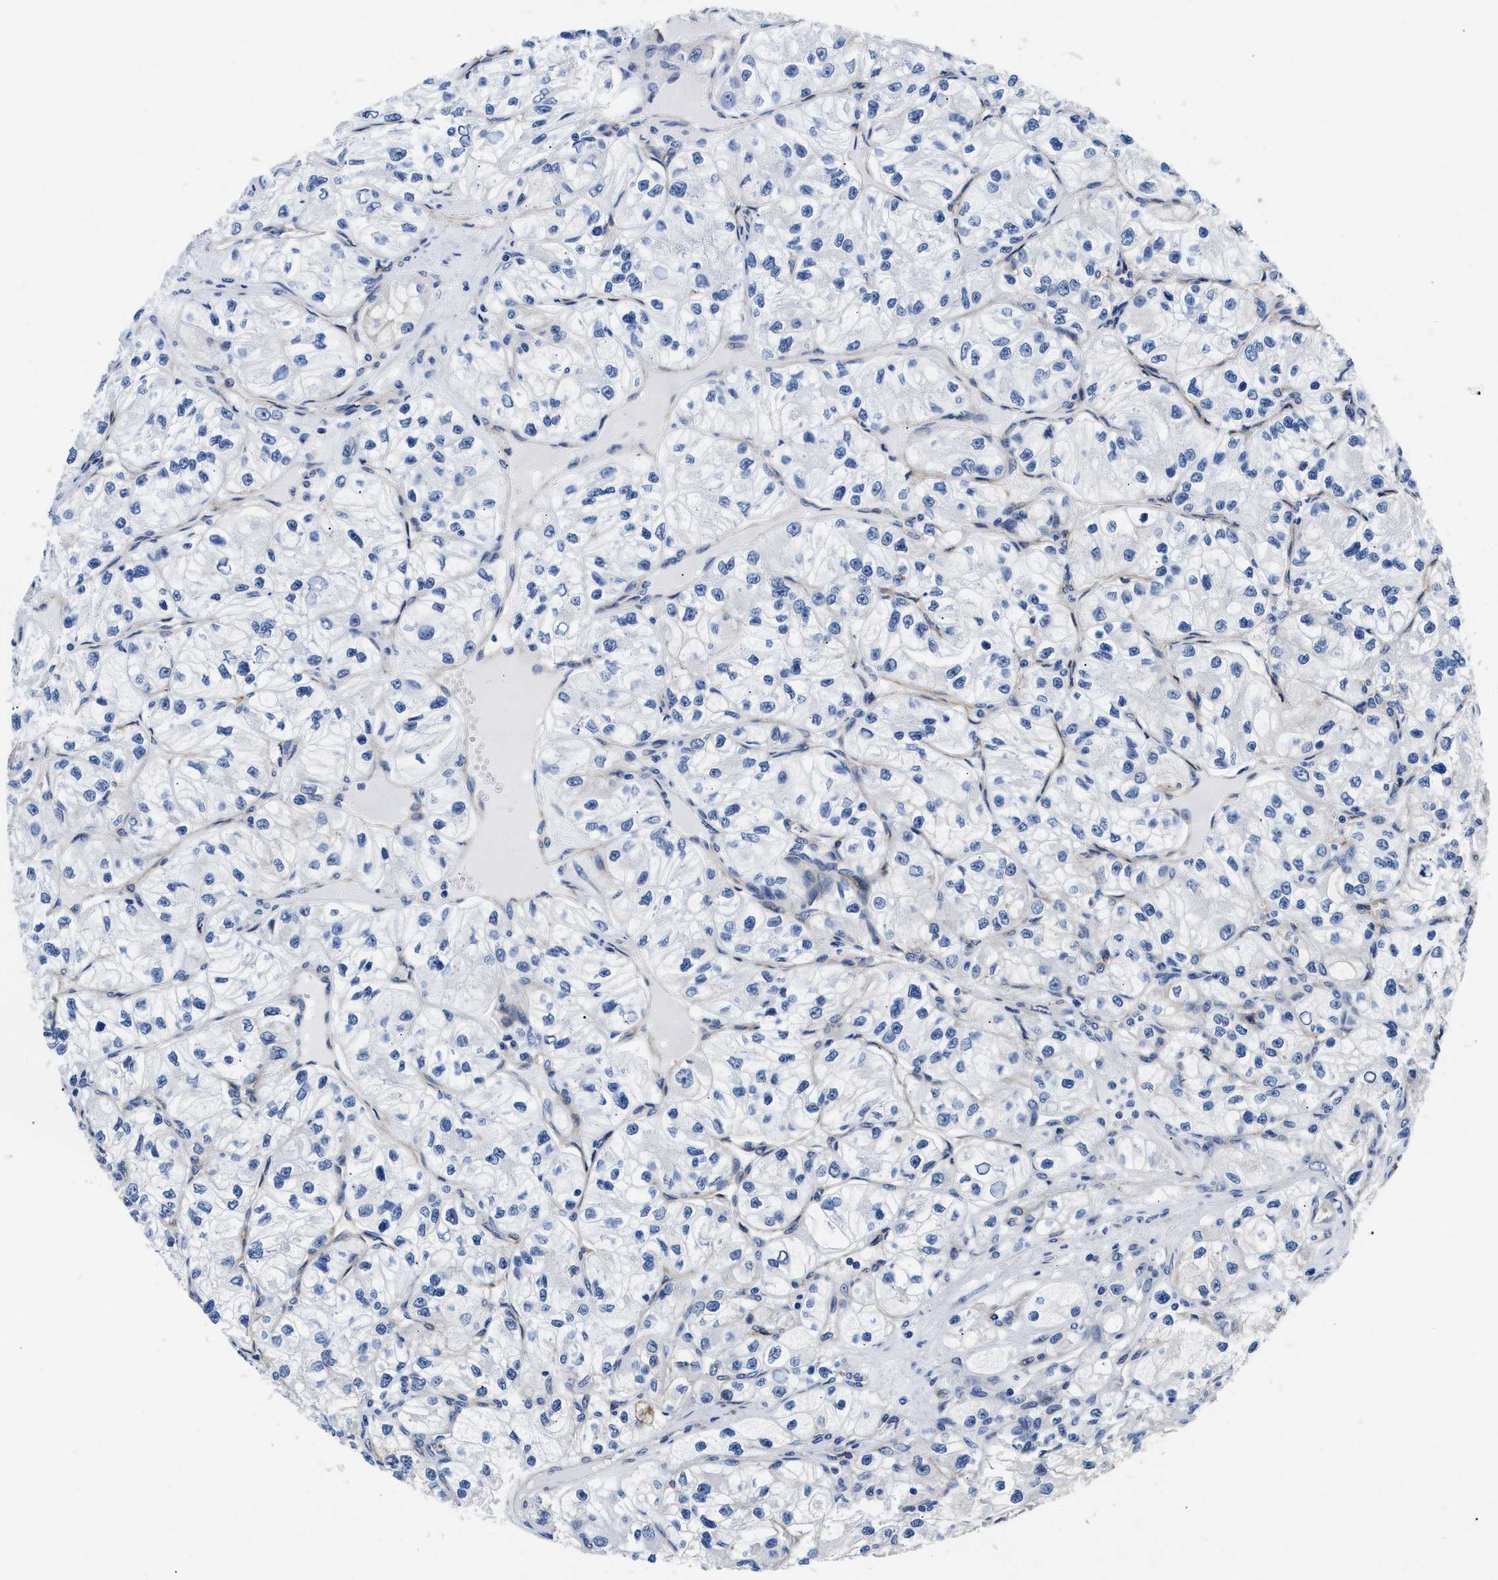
{"staining": {"intensity": "negative", "quantity": "none", "location": "none"}, "tissue": "renal cancer", "cell_type": "Tumor cells", "image_type": "cancer", "snomed": [{"axis": "morphology", "description": "Adenocarcinoma, NOS"}, {"axis": "topography", "description": "Kidney"}], "caption": "The image reveals no staining of tumor cells in renal cancer (adenocarcinoma).", "gene": "TRIM29", "patient": {"sex": "female", "age": 57}}